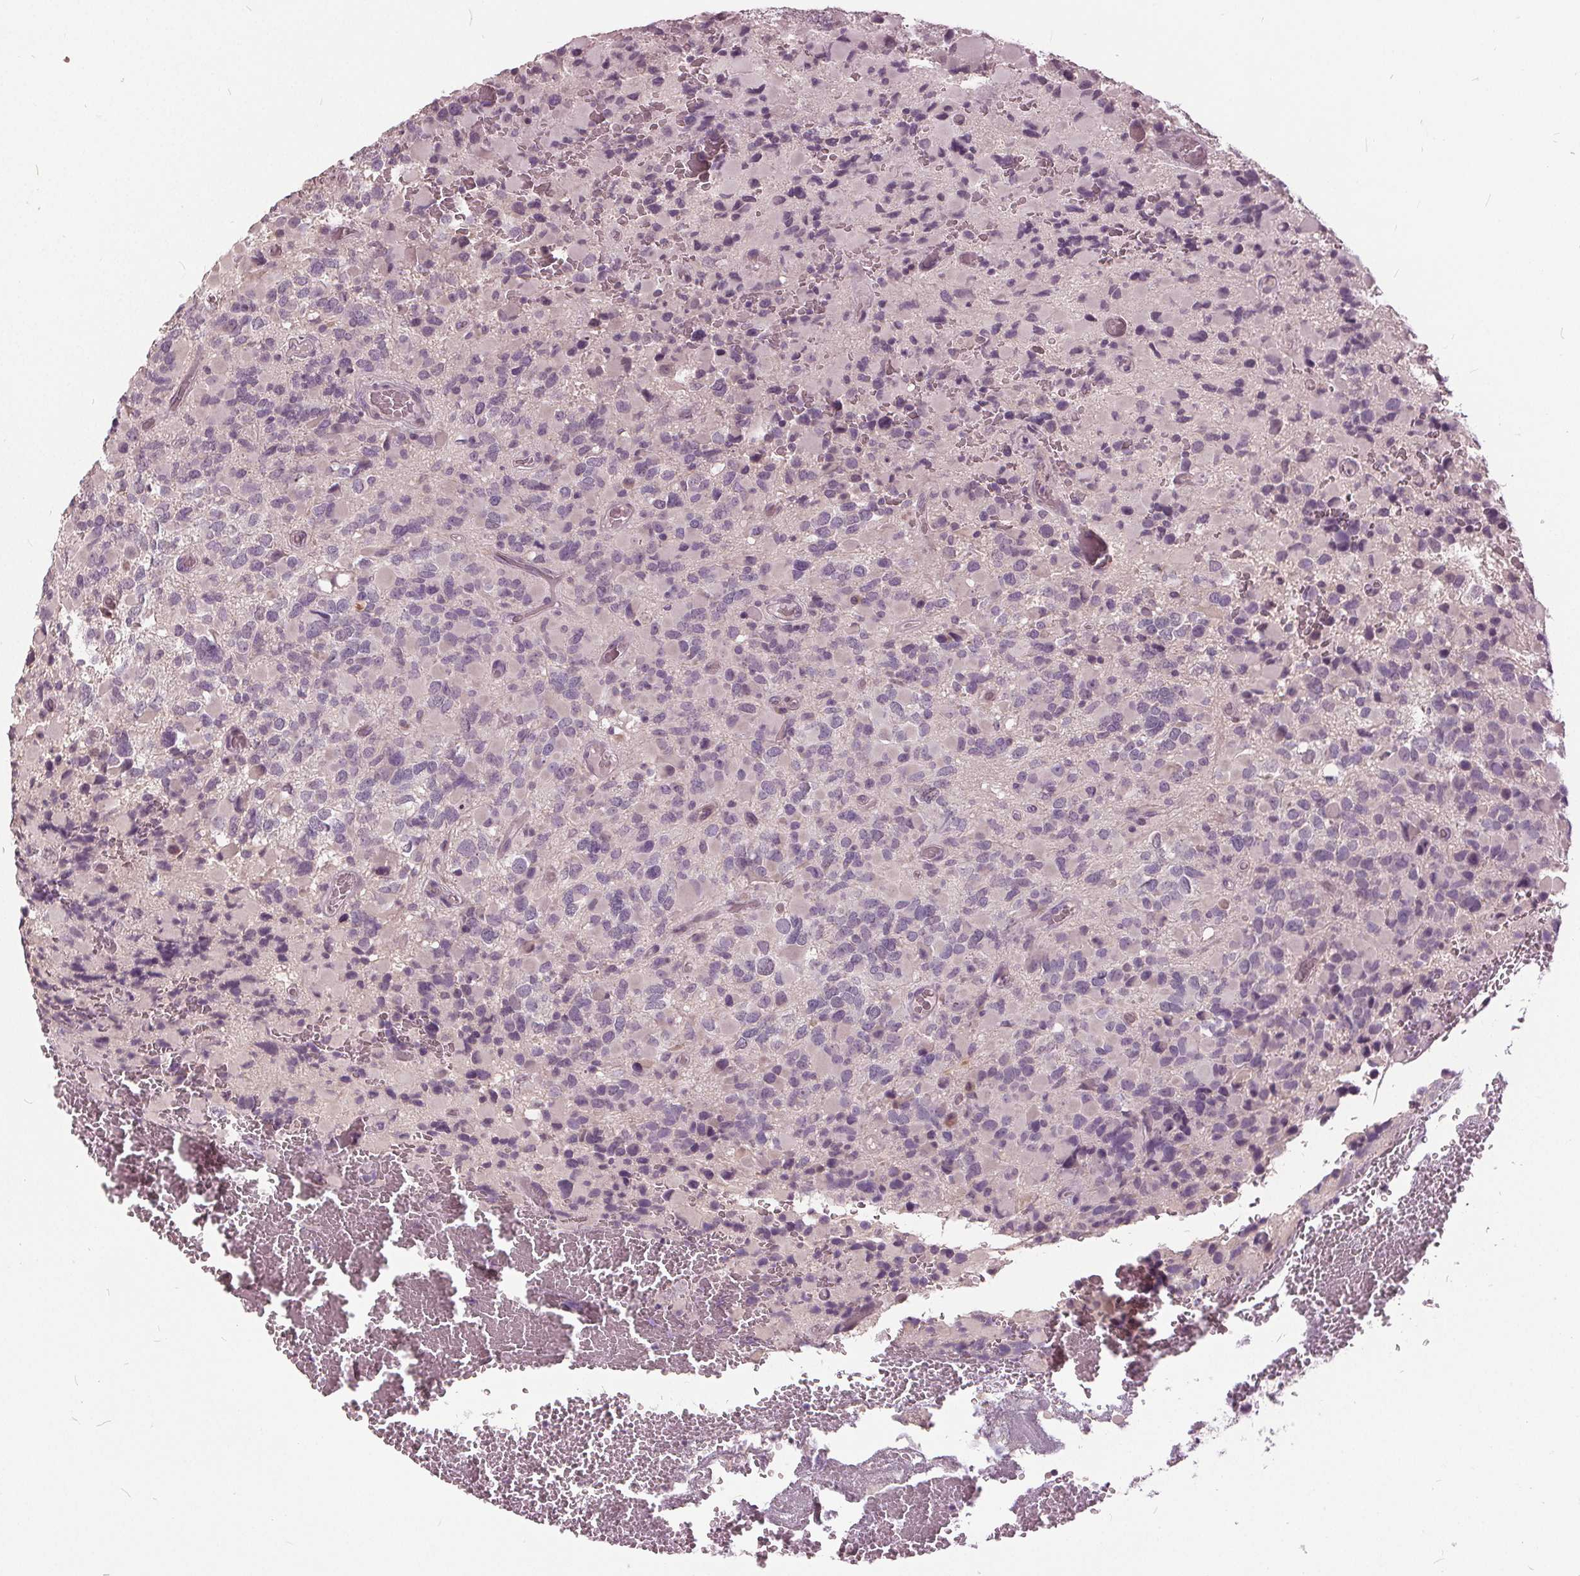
{"staining": {"intensity": "negative", "quantity": "none", "location": "none"}, "tissue": "glioma", "cell_type": "Tumor cells", "image_type": "cancer", "snomed": [{"axis": "morphology", "description": "Glioma, malignant, High grade"}, {"axis": "topography", "description": "Brain"}], "caption": "Glioma stained for a protein using immunohistochemistry (IHC) shows no positivity tumor cells.", "gene": "KLK13", "patient": {"sex": "female", "age": 40}}